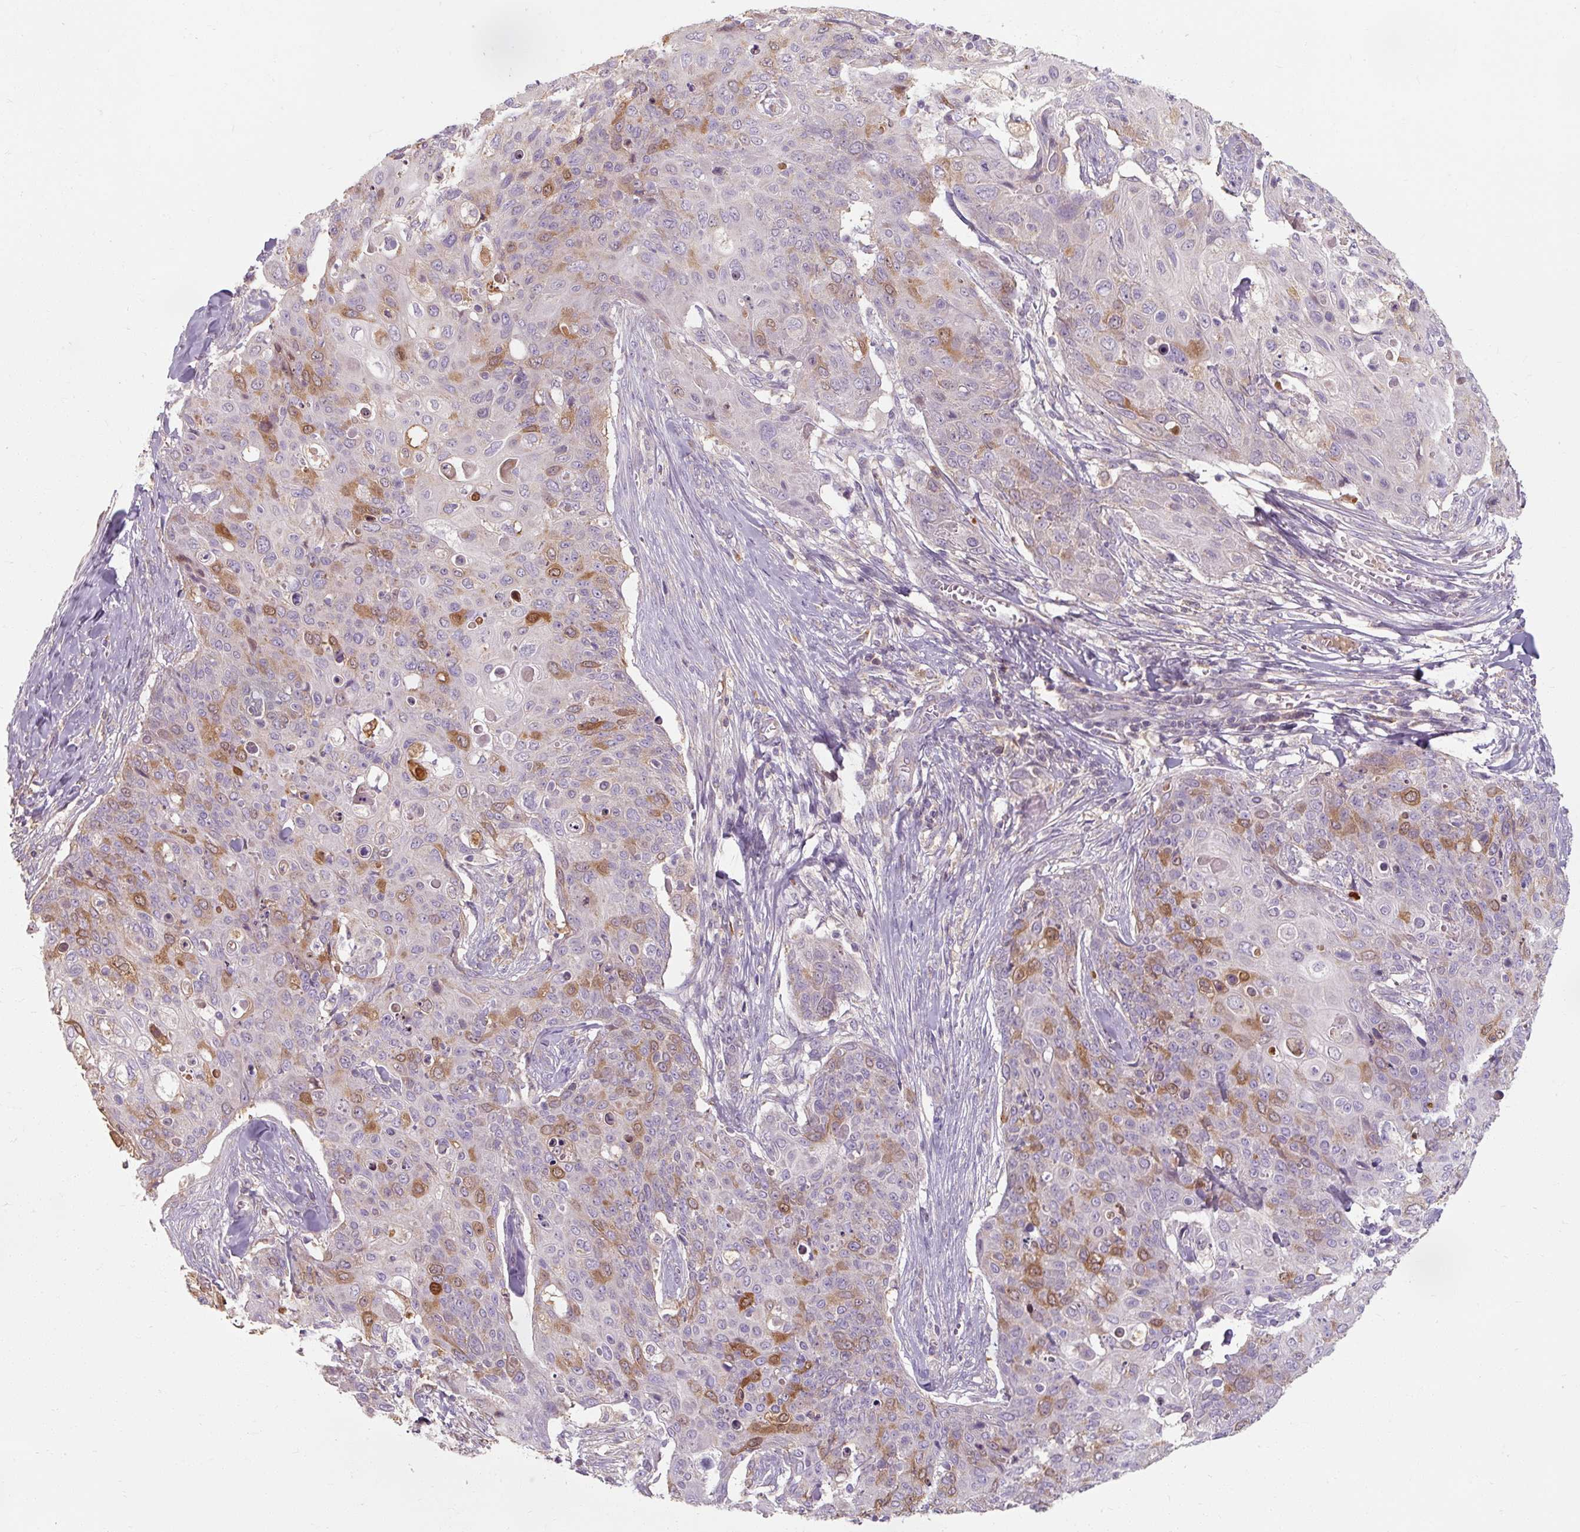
{"staining": {"intensity": "moderate", "quantity": "<25%", "location": "cytoplasmic/membranous"}, "tissue": "skin cancer", "cell_type": "Tumor cells", "image_type": "cancer", "snomed": [{"axis": "morphology", "description": "Squamous cell carcinoma, NOS"}, {"axis": "topography", "description": "Skin"}, {"axis": "topography", "description": "Vulva"}], "caption": "Skin cancer (squamous cell carcinoma) stained with a protein marker demonstrates moderate staining in tumor cells.", "gene": "TSEN54", "patient": {"sex": "female", "age": 85}}